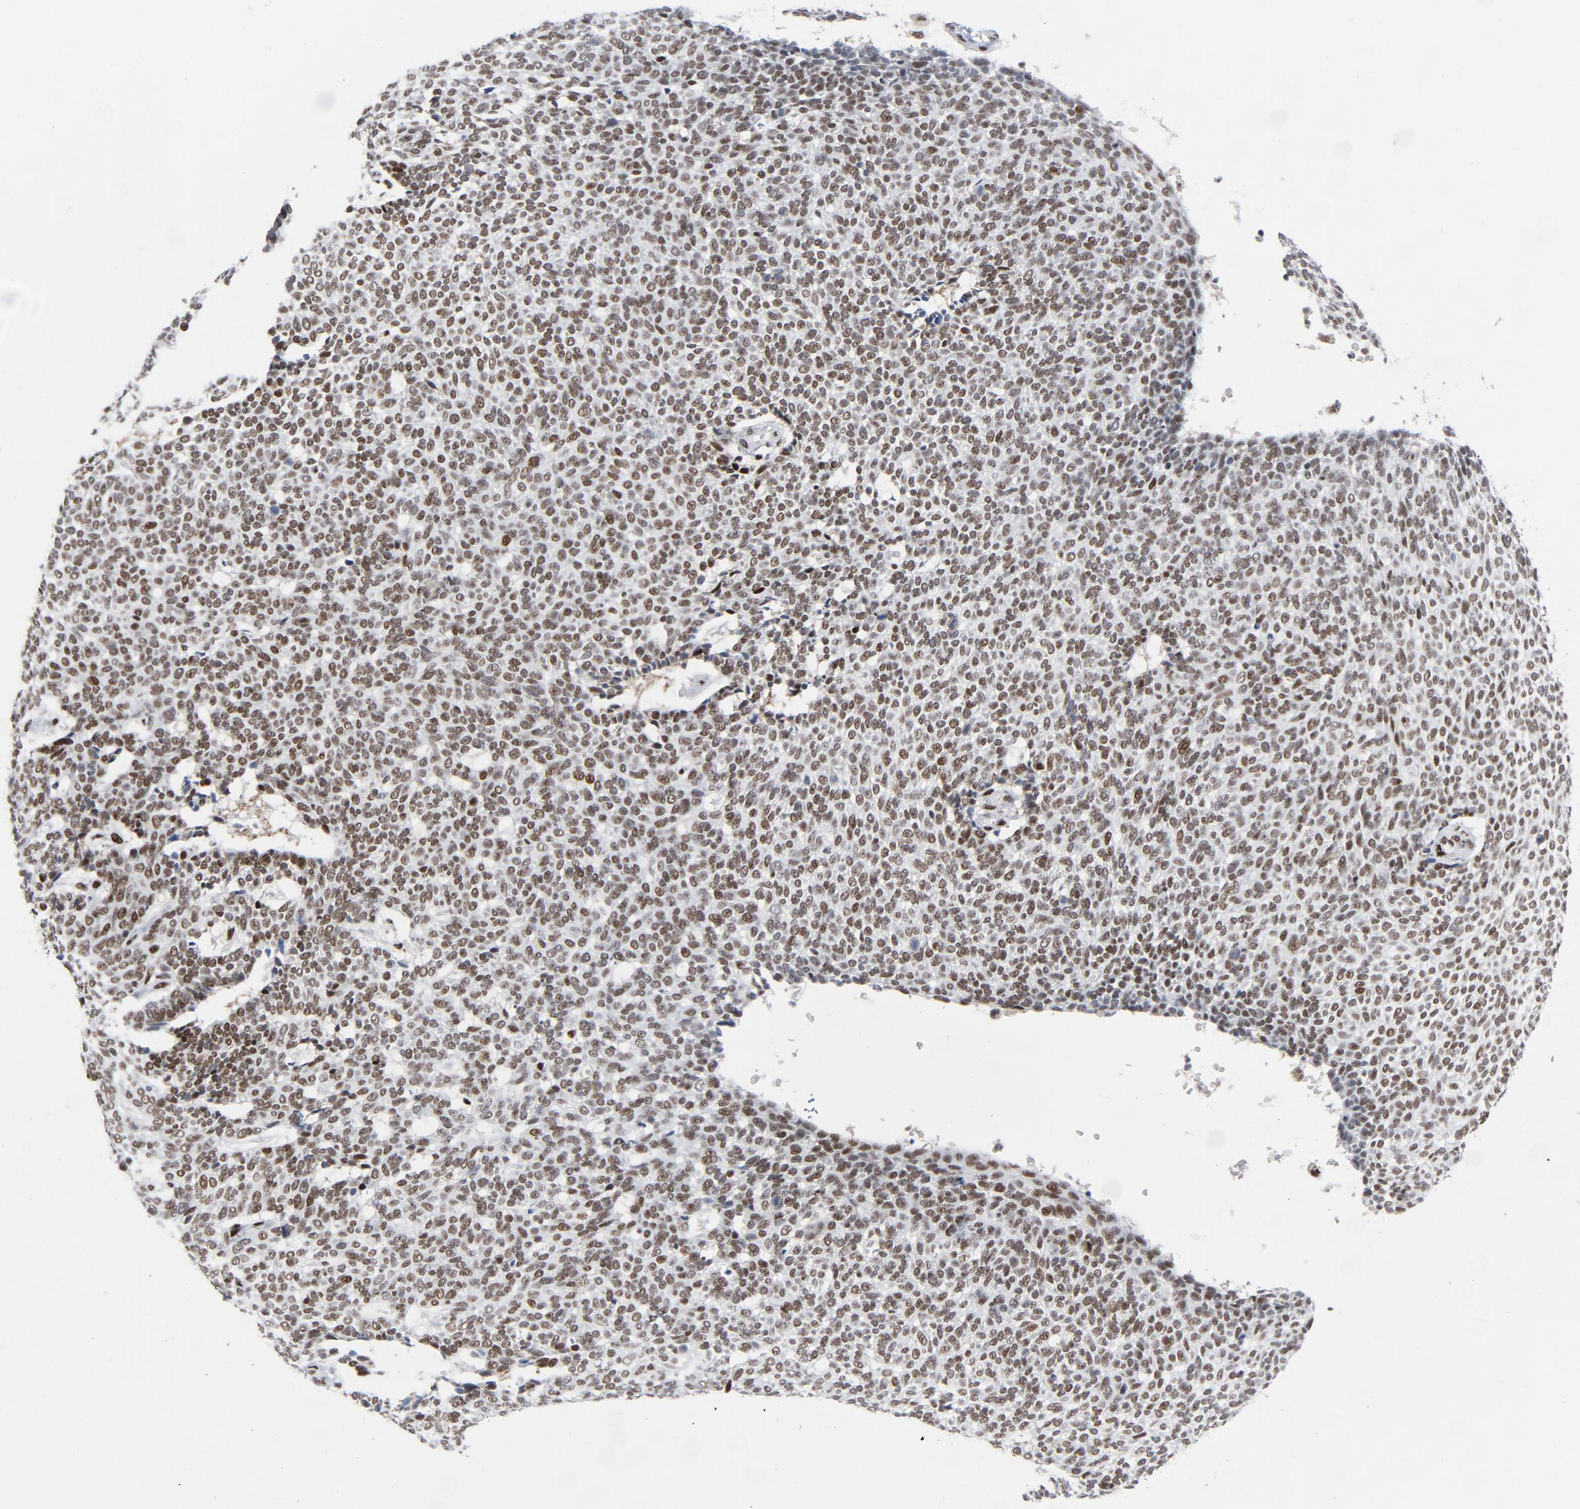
{"staining": {"intensity": "moderate", "quantity": ">75%", "location": "nuclear"}, "tissue": "skin cancer", "cell_type": "Tumor cells", "image_type": "cancer", "snomed": [{"axis": "morphology", "description": "Normal tissue, NOS"}, {"axis": "morphology", "description": "Basal cell carcinoma"}, {"axis": "topography", "description": "Skin"}], "caption": "Skin cancer (basal cell carcinoma) tissue demonstrates moderate nuclear expression in about >75% of tumor cells, visualized by immunohistochemistry. (Stains: DAB (3,3'-diaminobenzidine) in brown, nuclei in blue, Microscopy: brightfield microscopy at high magnification).", "gene": "HSF1", "patient": {"sex": "male", "age": 87}}